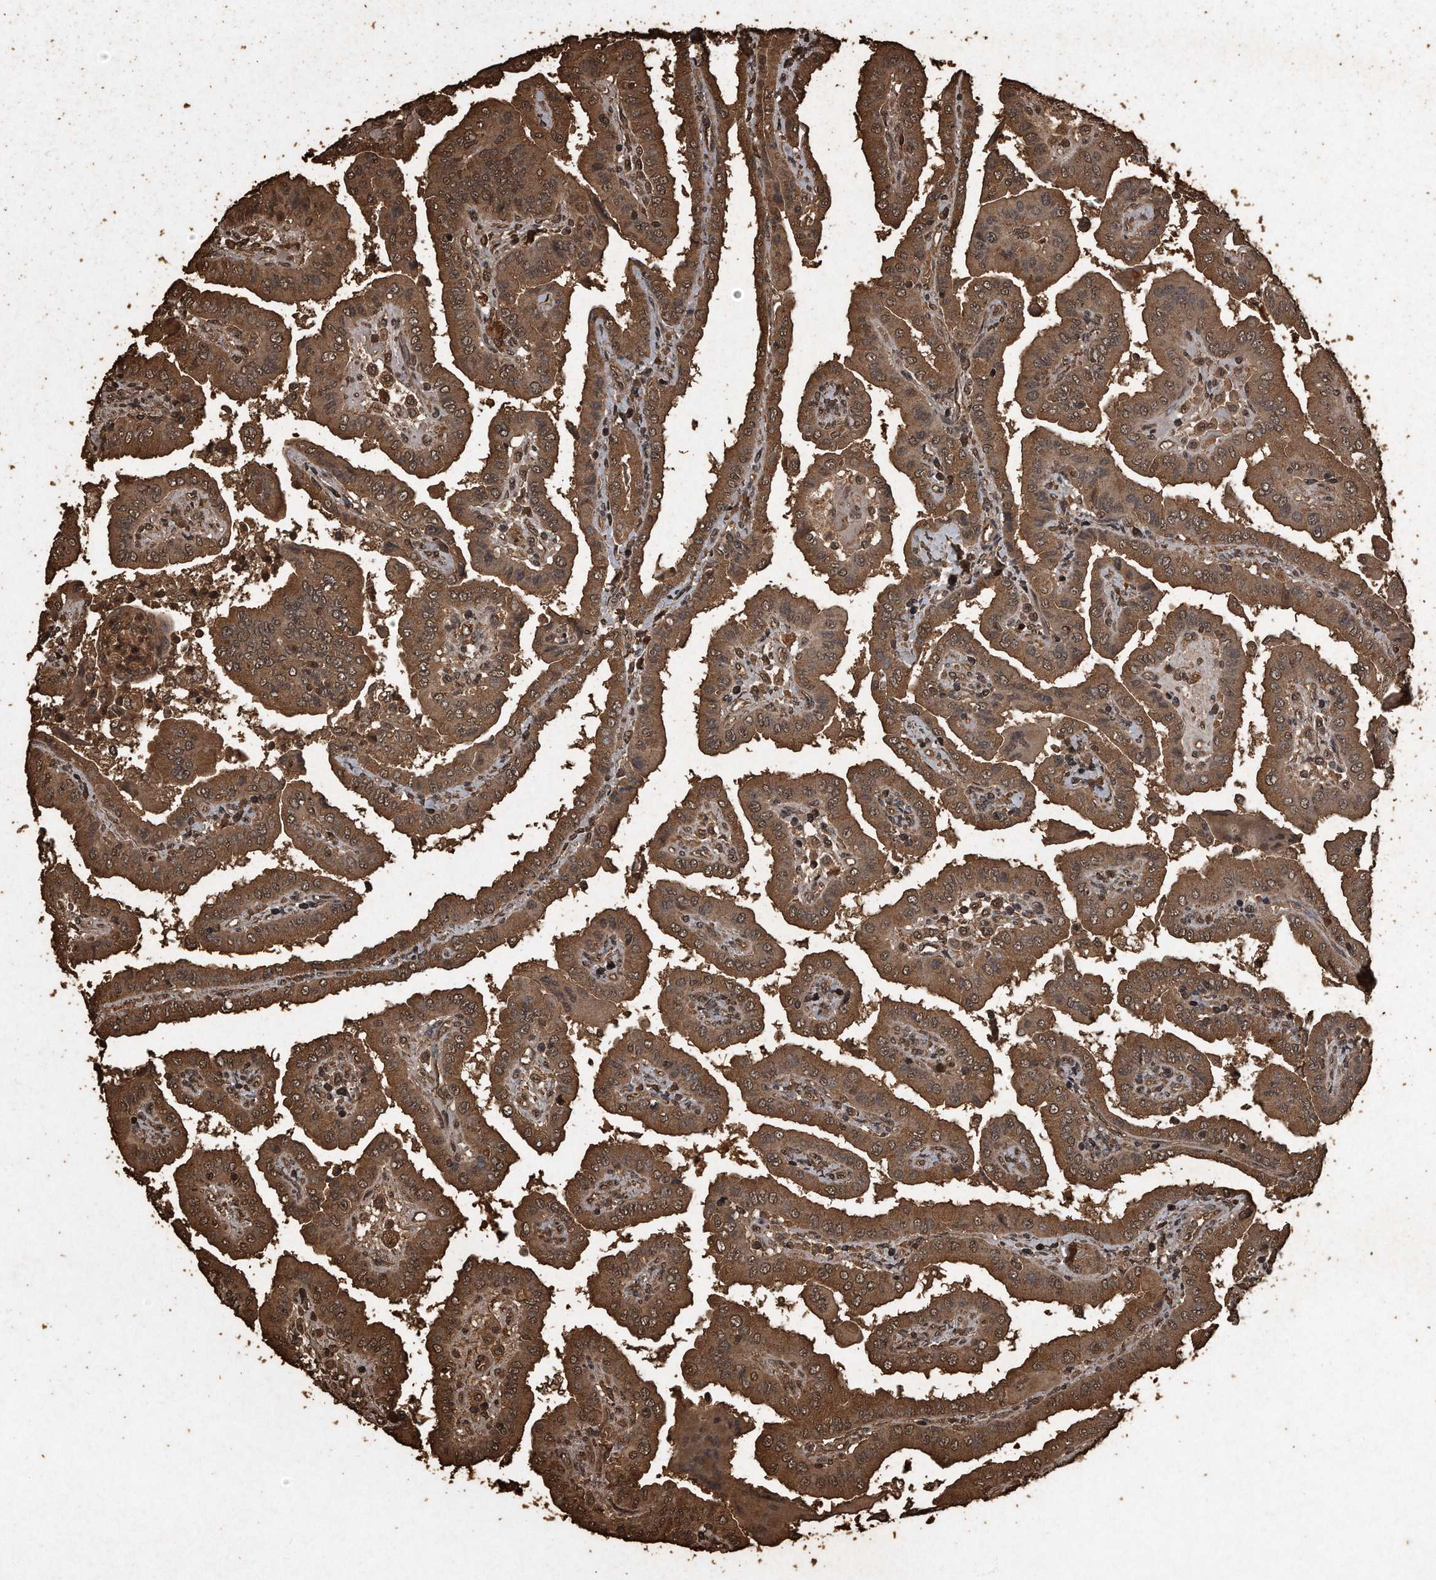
{"staining": {"intensity": "moderate", "quantity": ">75%", "location": "cytoplasmic/membranous,nuclear"}, "tissue": "thyroid cancer", "cell_type": "Tumor cells", "image_type": "cancer", "snomed": [{"axis": "morphology", "description": "Papillary adenocarcinoma, NOS"}, {"axis": "topography", "description": "Thyroid gland"}], "caption": "Brown immunohistochemical staining in thyroid cancer displays moderate cytoplasmic/membranous and nuclear expression in approximately >75% of tumor cells.", "gene": "CFLAR", "patient": {"sex": "male", "age": 33}}